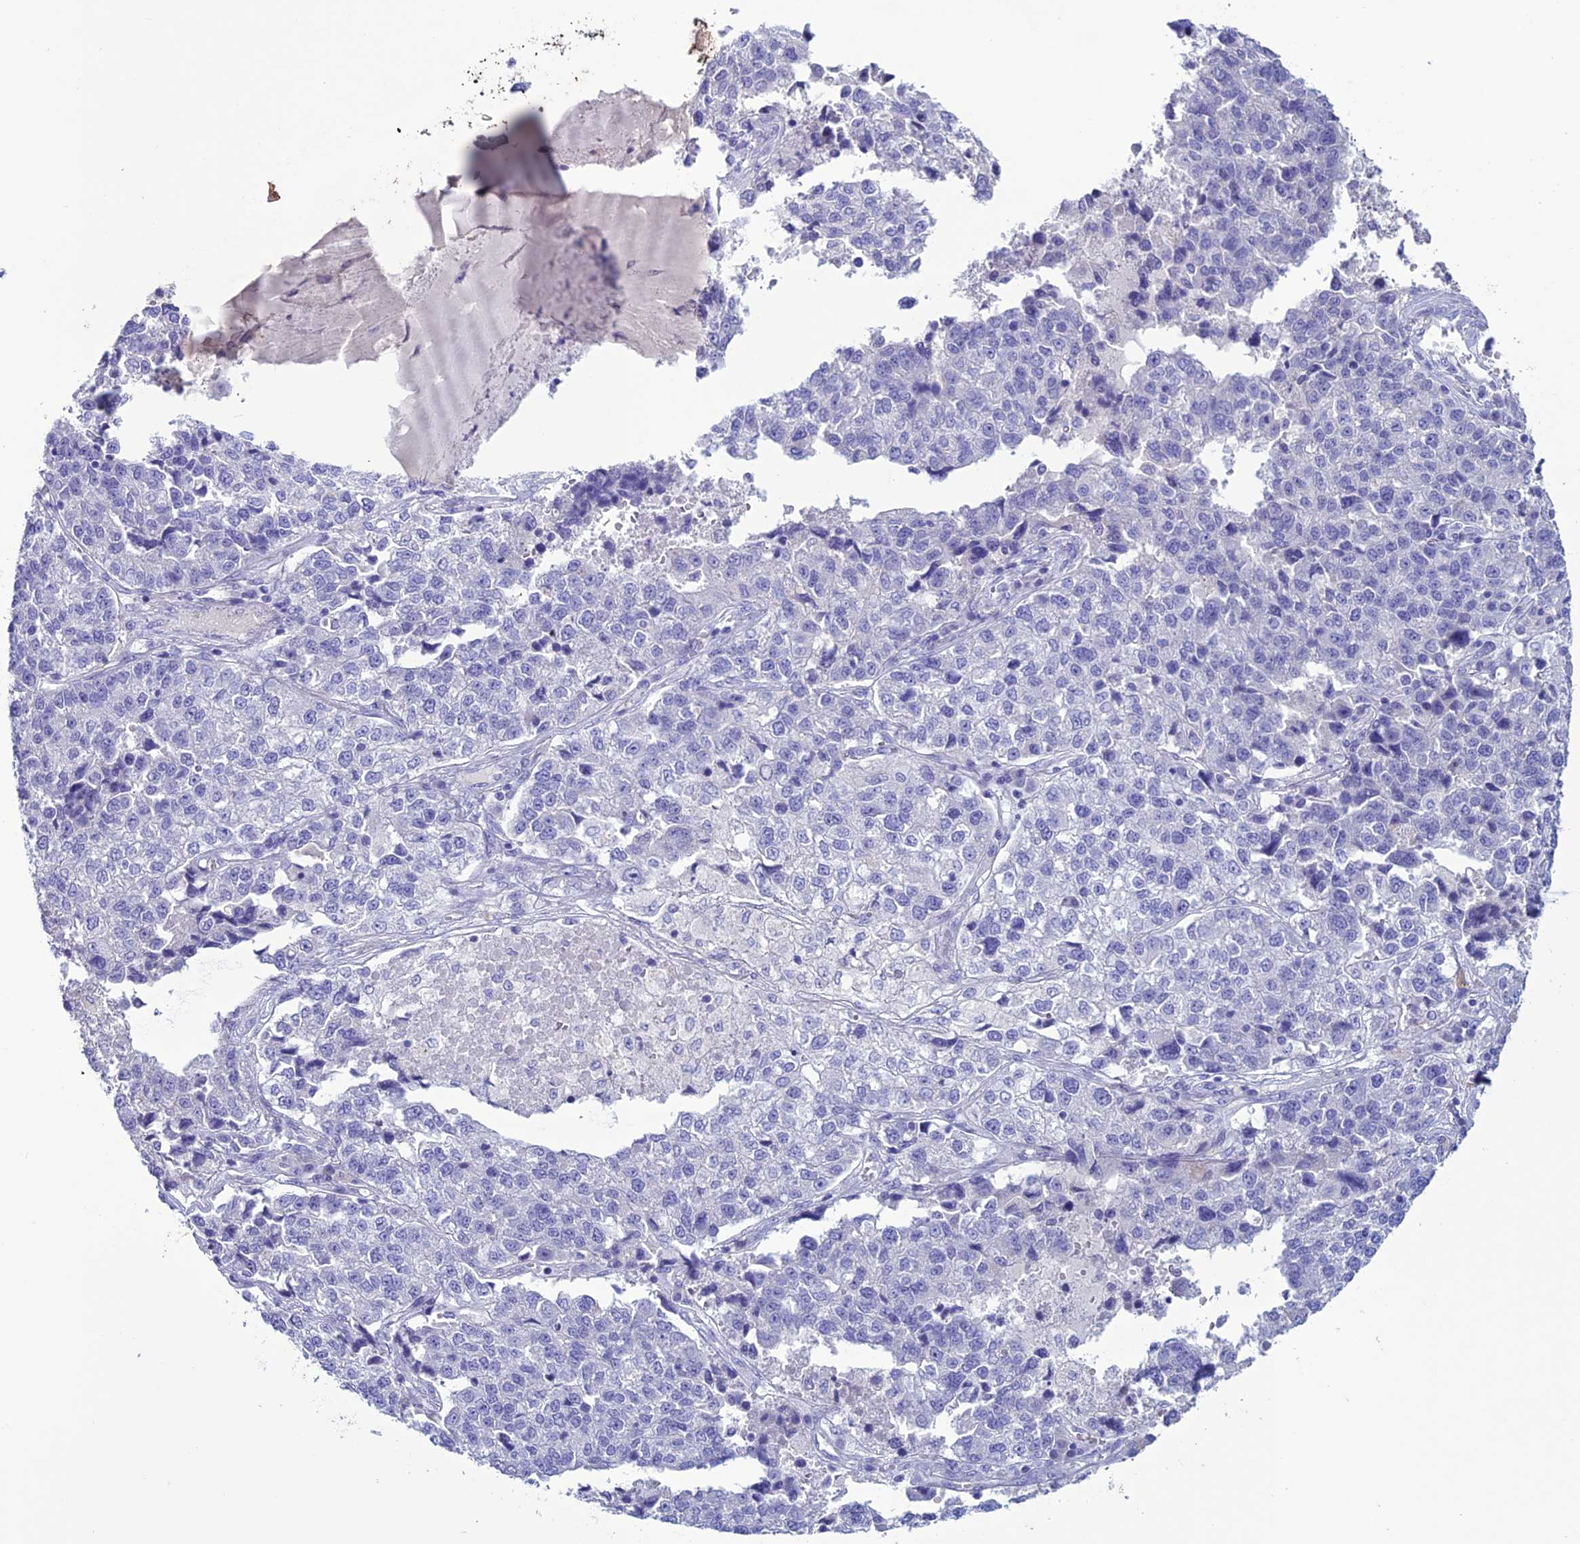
{"staining": {"intensity": "negative", "quantity": "none", "location": "none"}, "tissue": "lung cancer", "cell_type": "Tumor cells", "image_type": "cancer", "snomed": [{"axis": "morphology", "description": "Adenocarcinoma, NOS"}, {"axis": "topography", "description": "Lung"}], "caption": "Immunohistochemistry image of neoplastic tissue: lung adenocarcinoma stained with DAB (3,3'-diaminobenzidine) demonstrates no significant protein expression in tumor cells.", "gene": "CLEC2L", "patient": {"sex": "male", "age": 49}}